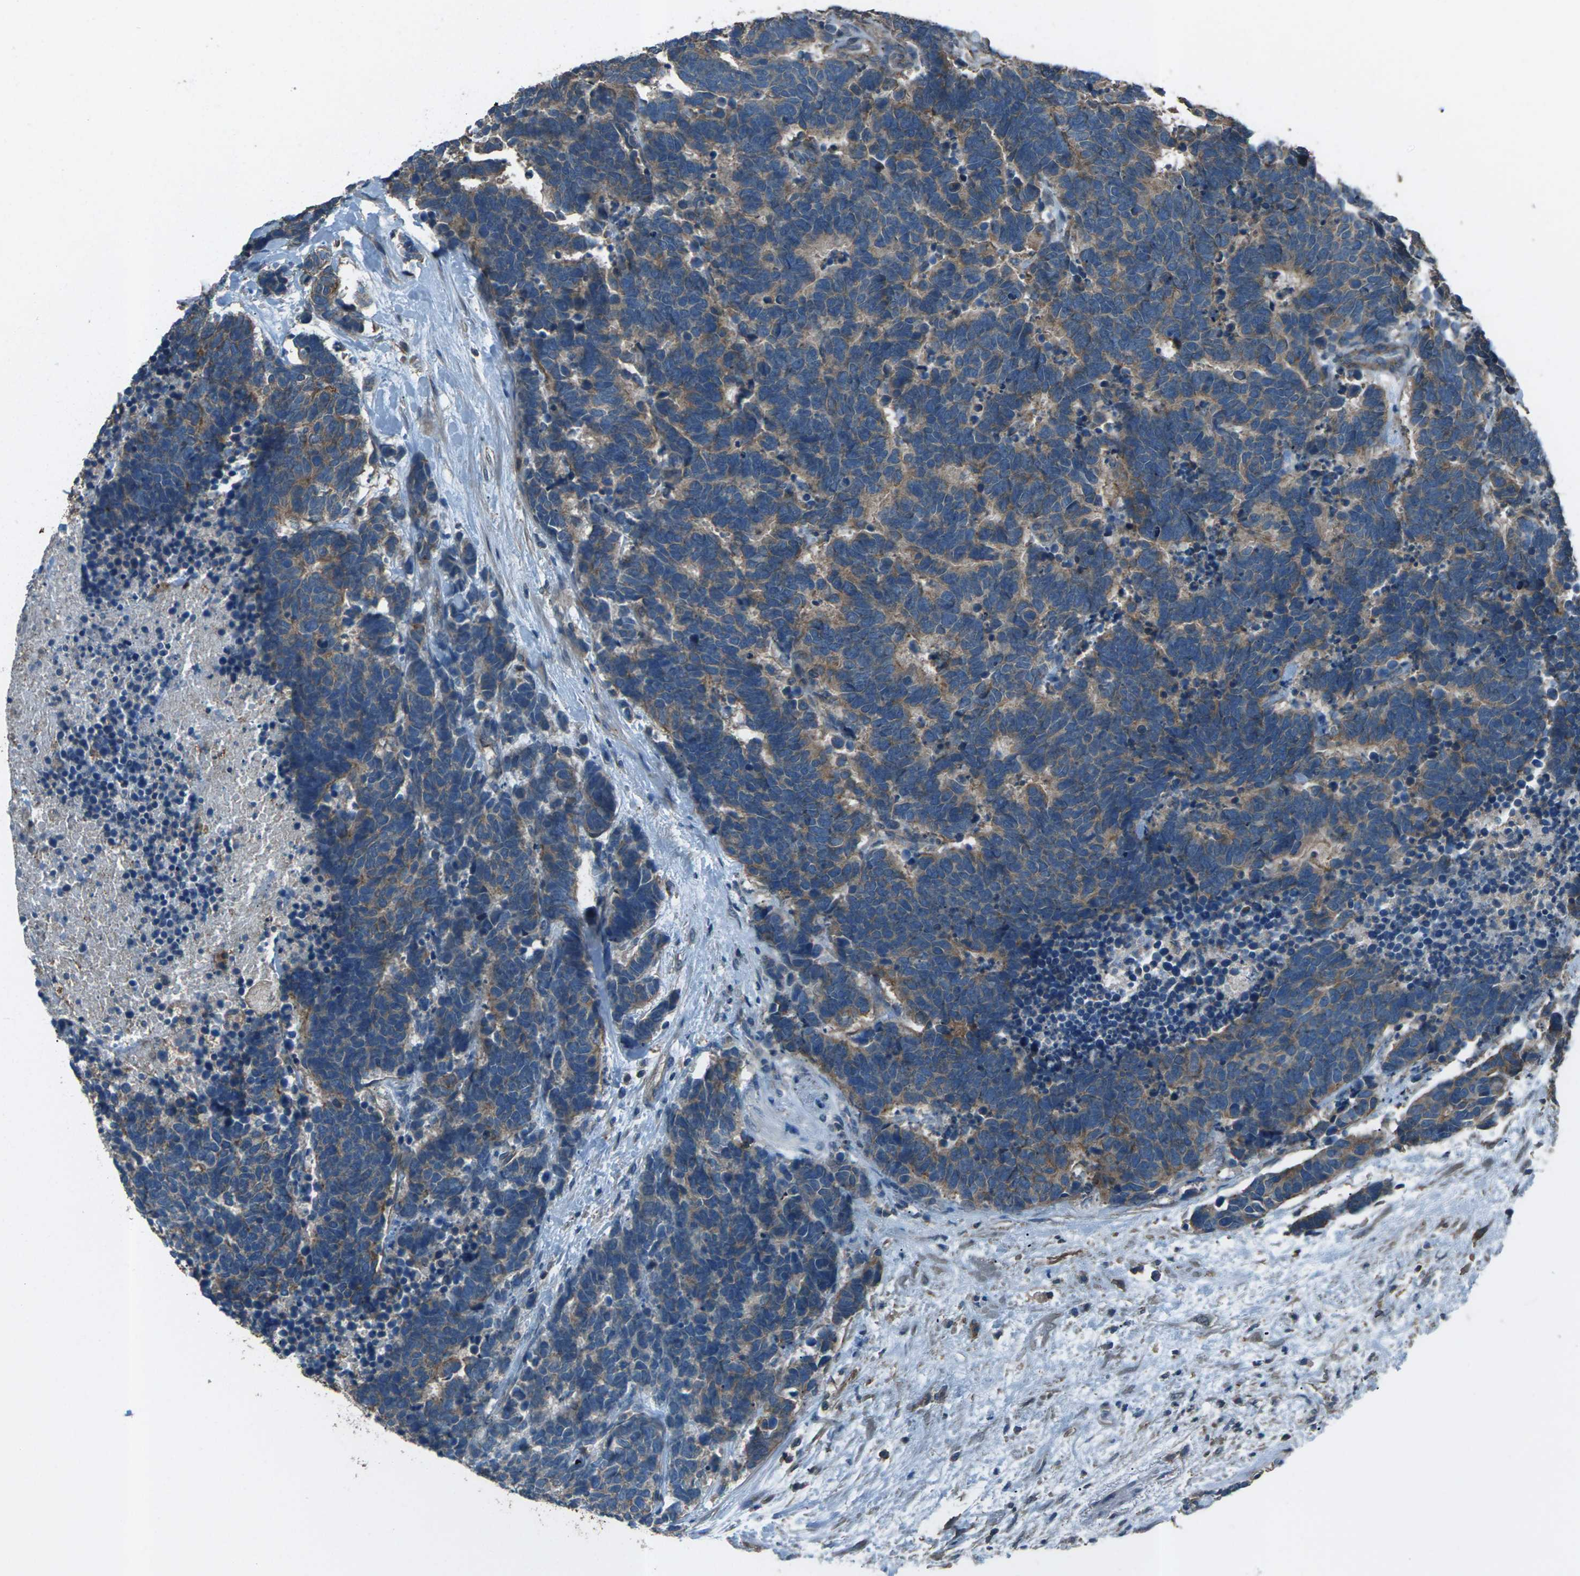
{"staining": {"intensity": "weak", "quantity": "25%-75%", "location": "cytoplasmic/membranous"}, "tissue": "carcinoid", "cell_type": "Tumor cells", "image_type": "cancer", "snomed": [{"axis": "morphology", "description": "Carcinoma, NOS"}, {"axis": "morphology", "description": "Carcinoid, malignant, NOS"}, {"axis": "topography", "description": "Urinary bladder"}], "caption": "The histopathology image shows immunohistochemical staining of carcinoid. There is weak cytoplasmic/membranous staining is present in approximately 25%-75% of tumor cells.", "gene": "CMTM4", "patient": {"sex": "male", "age": 57}}